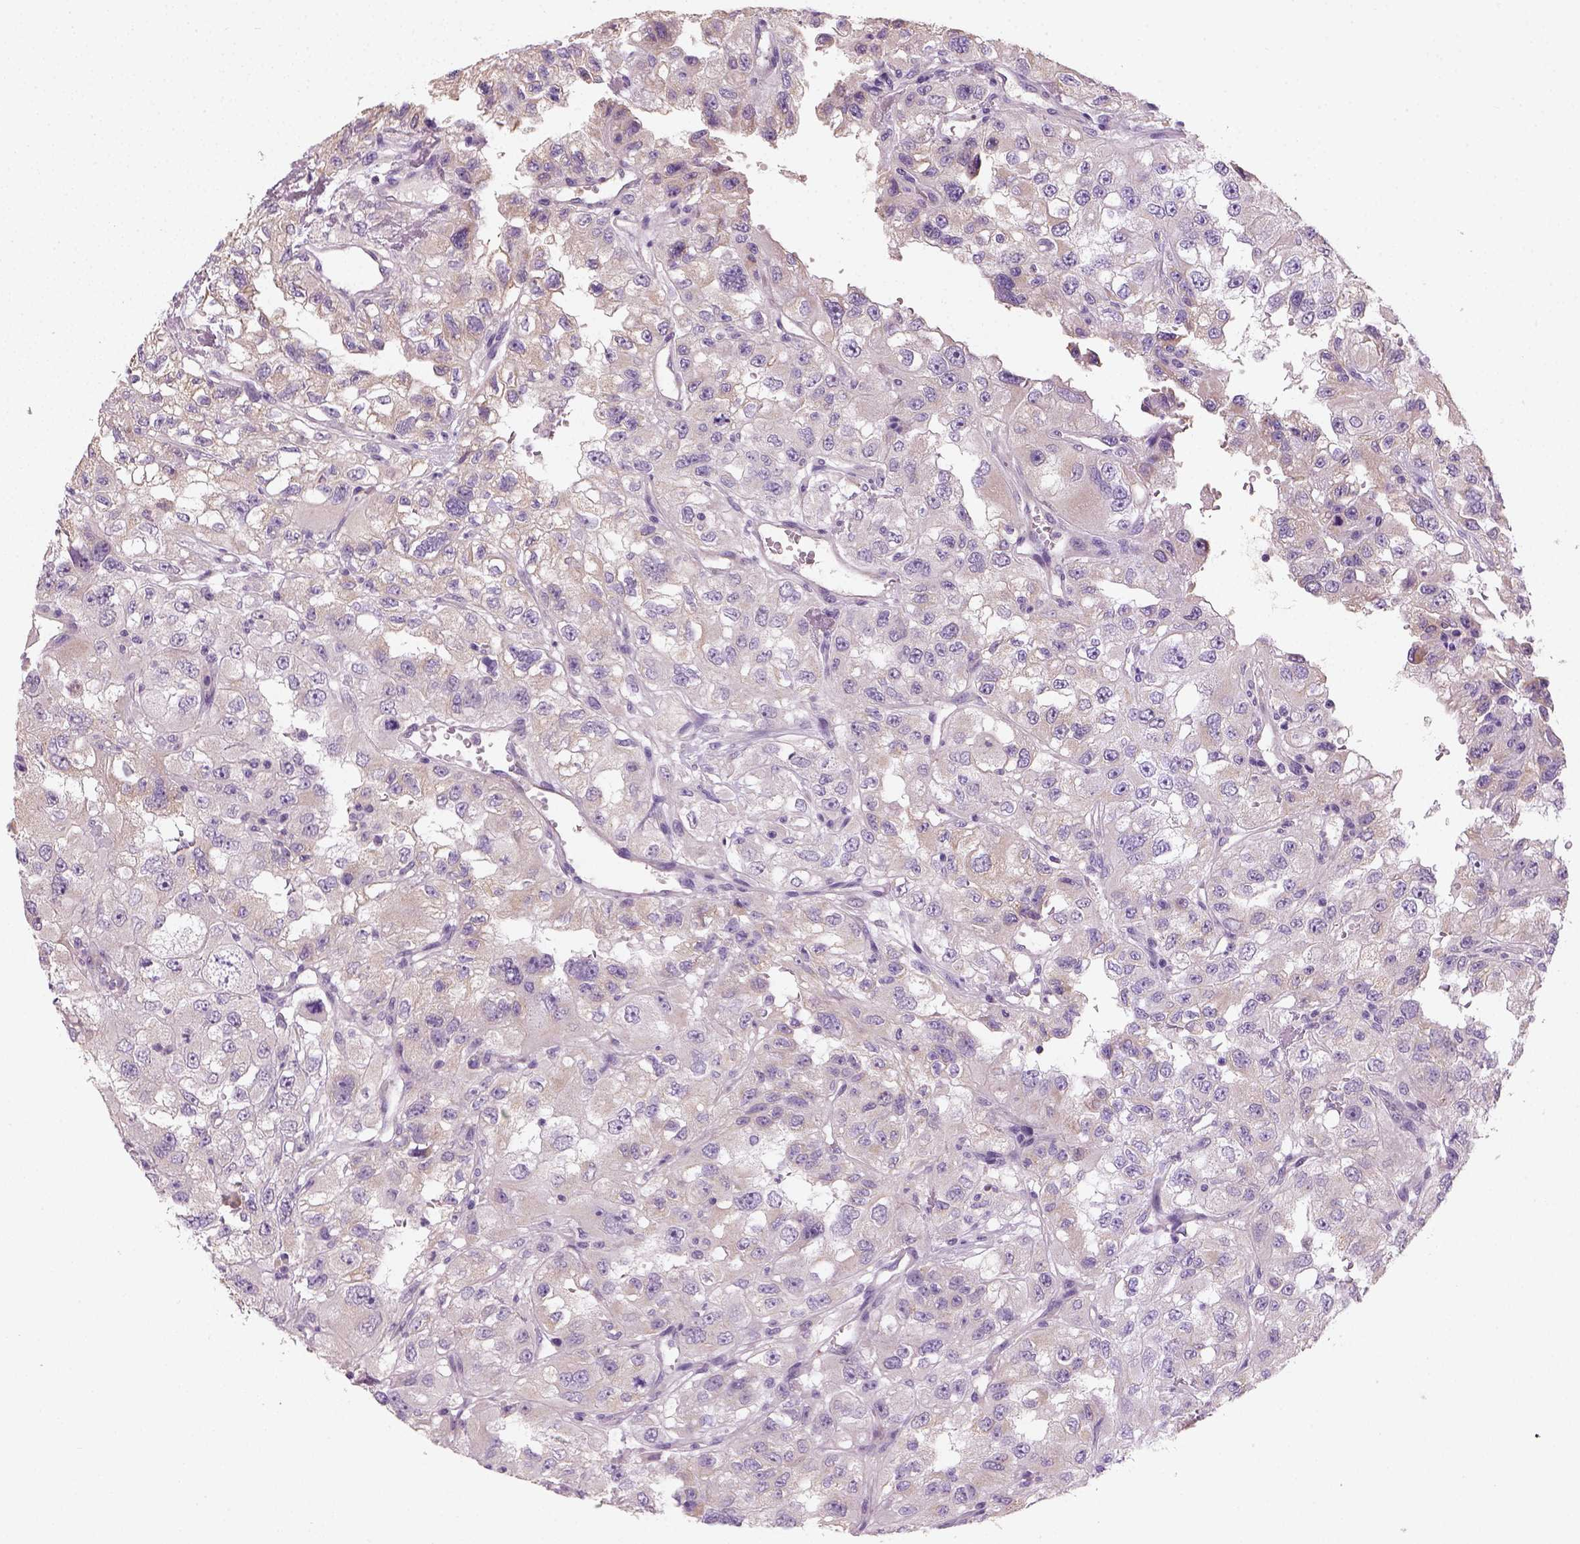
{"staining": {"intensity": "negative", "quantity": "none", "location": "none"}, "tissue": "renal cancer", "cell_type": "Tumor cells", "image_type": "cancer", "snomed": [{"axis": "morphology", "description": "Adenocarcinoma, NOS"}, {"axis": "topography", "description": "Kidney"}], "caption": "A high-resolution histopathology image shows immunohistochemistry (IHC) staining of renal adenocarcinoma, which reveals no significant positivity in tumor cells.", "gene": "NUDT6", "patient": {"sex": "male", "age": 64}}